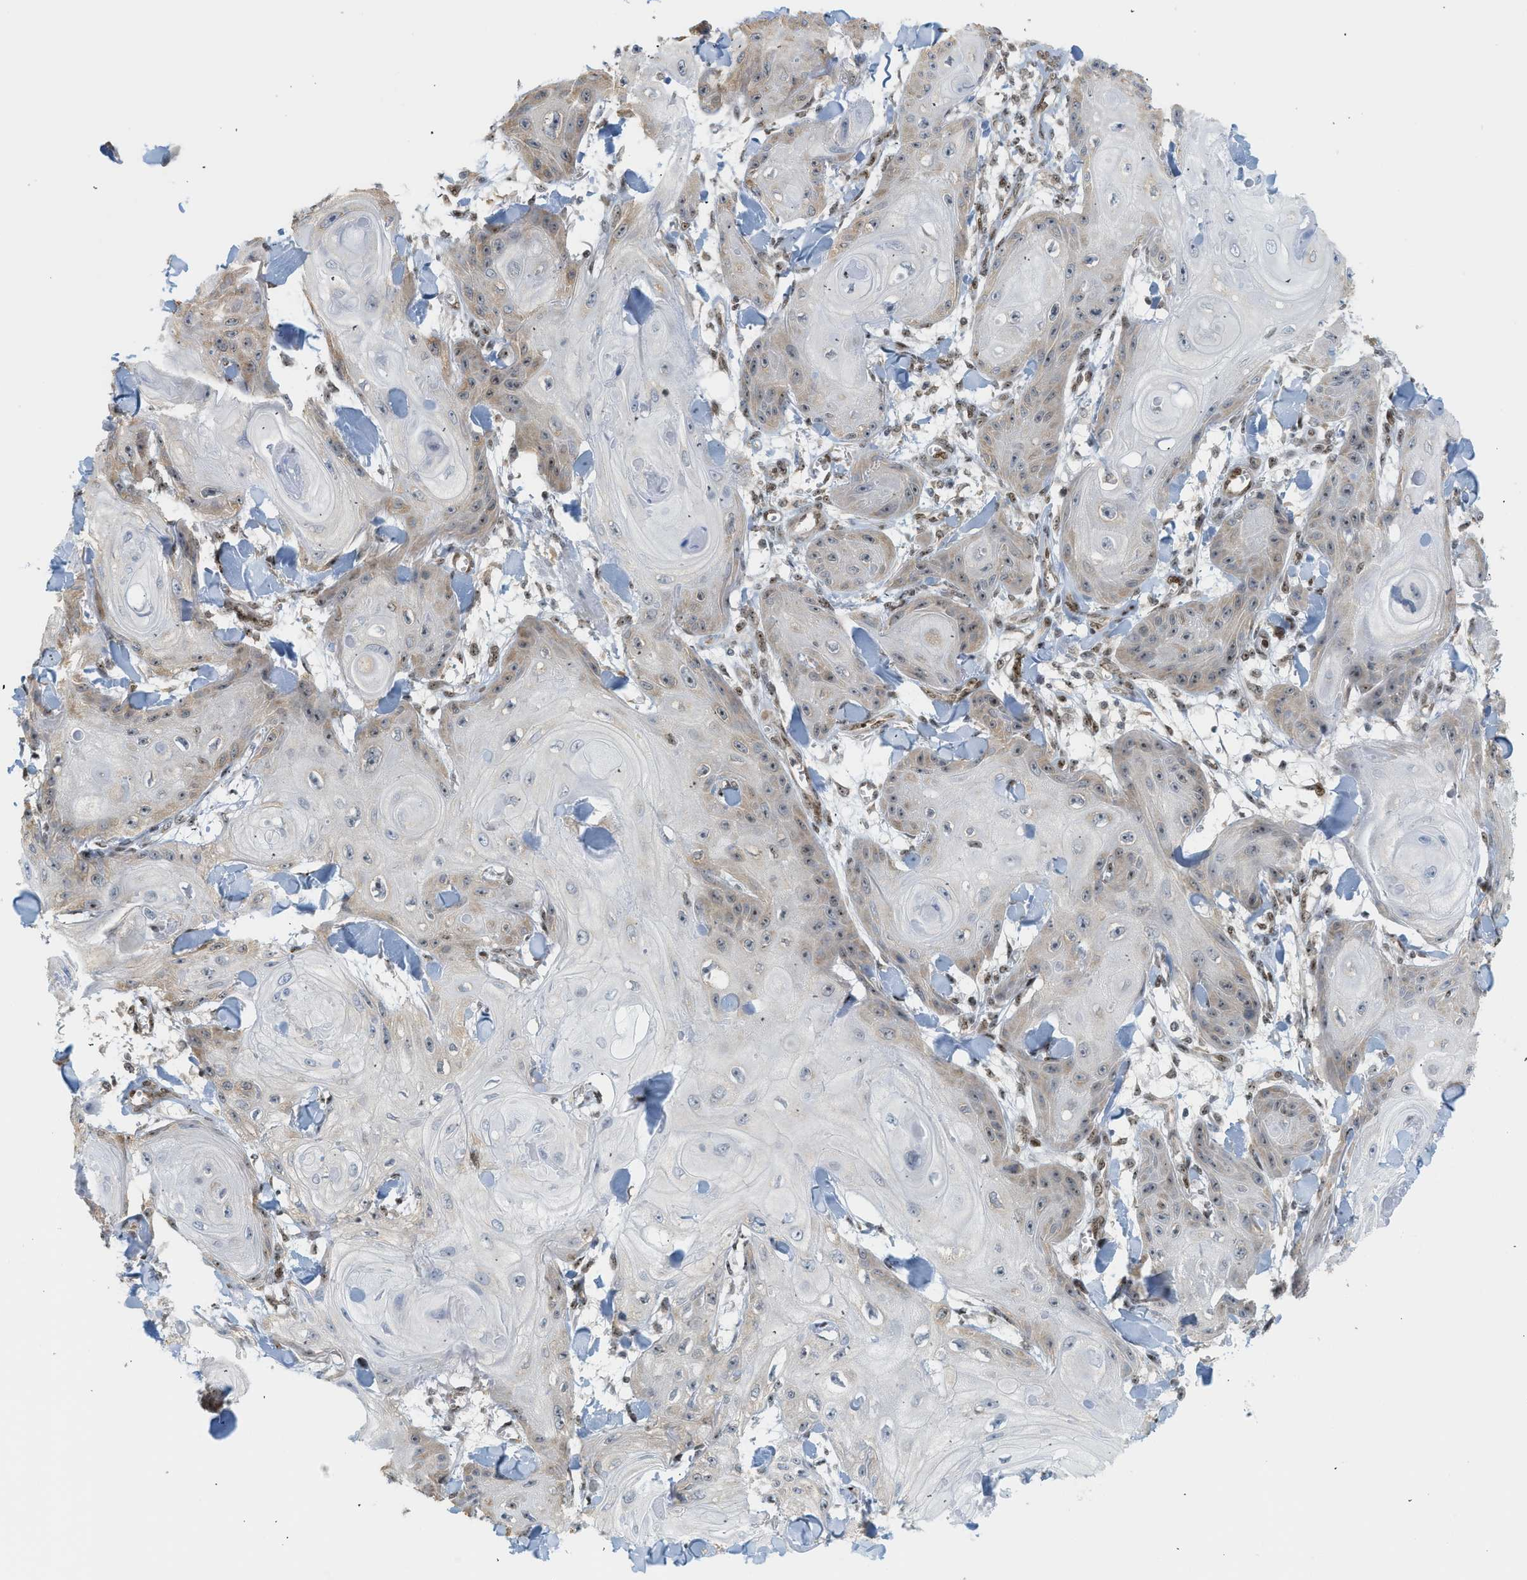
{"staining": {"intensity": "moderate", "quantity": "25%-75%", "location": "nuclear"}, "tissue": "skin cancer", "cell_type": "Tumor cells", "image_type": "cancer", "snomed": [{"axis": "morphology", "description": "Squamous cell carcinoma, NOS"}, {"axis": "topography", "description": "Skin"}], "caption": "Protein expression analysis of human skin cancer reveals moderate nuclear expression in about 25%-75% of tumor cells.", "gene": "ZNF22", "patient": {"sex": "male", "age": 74}}